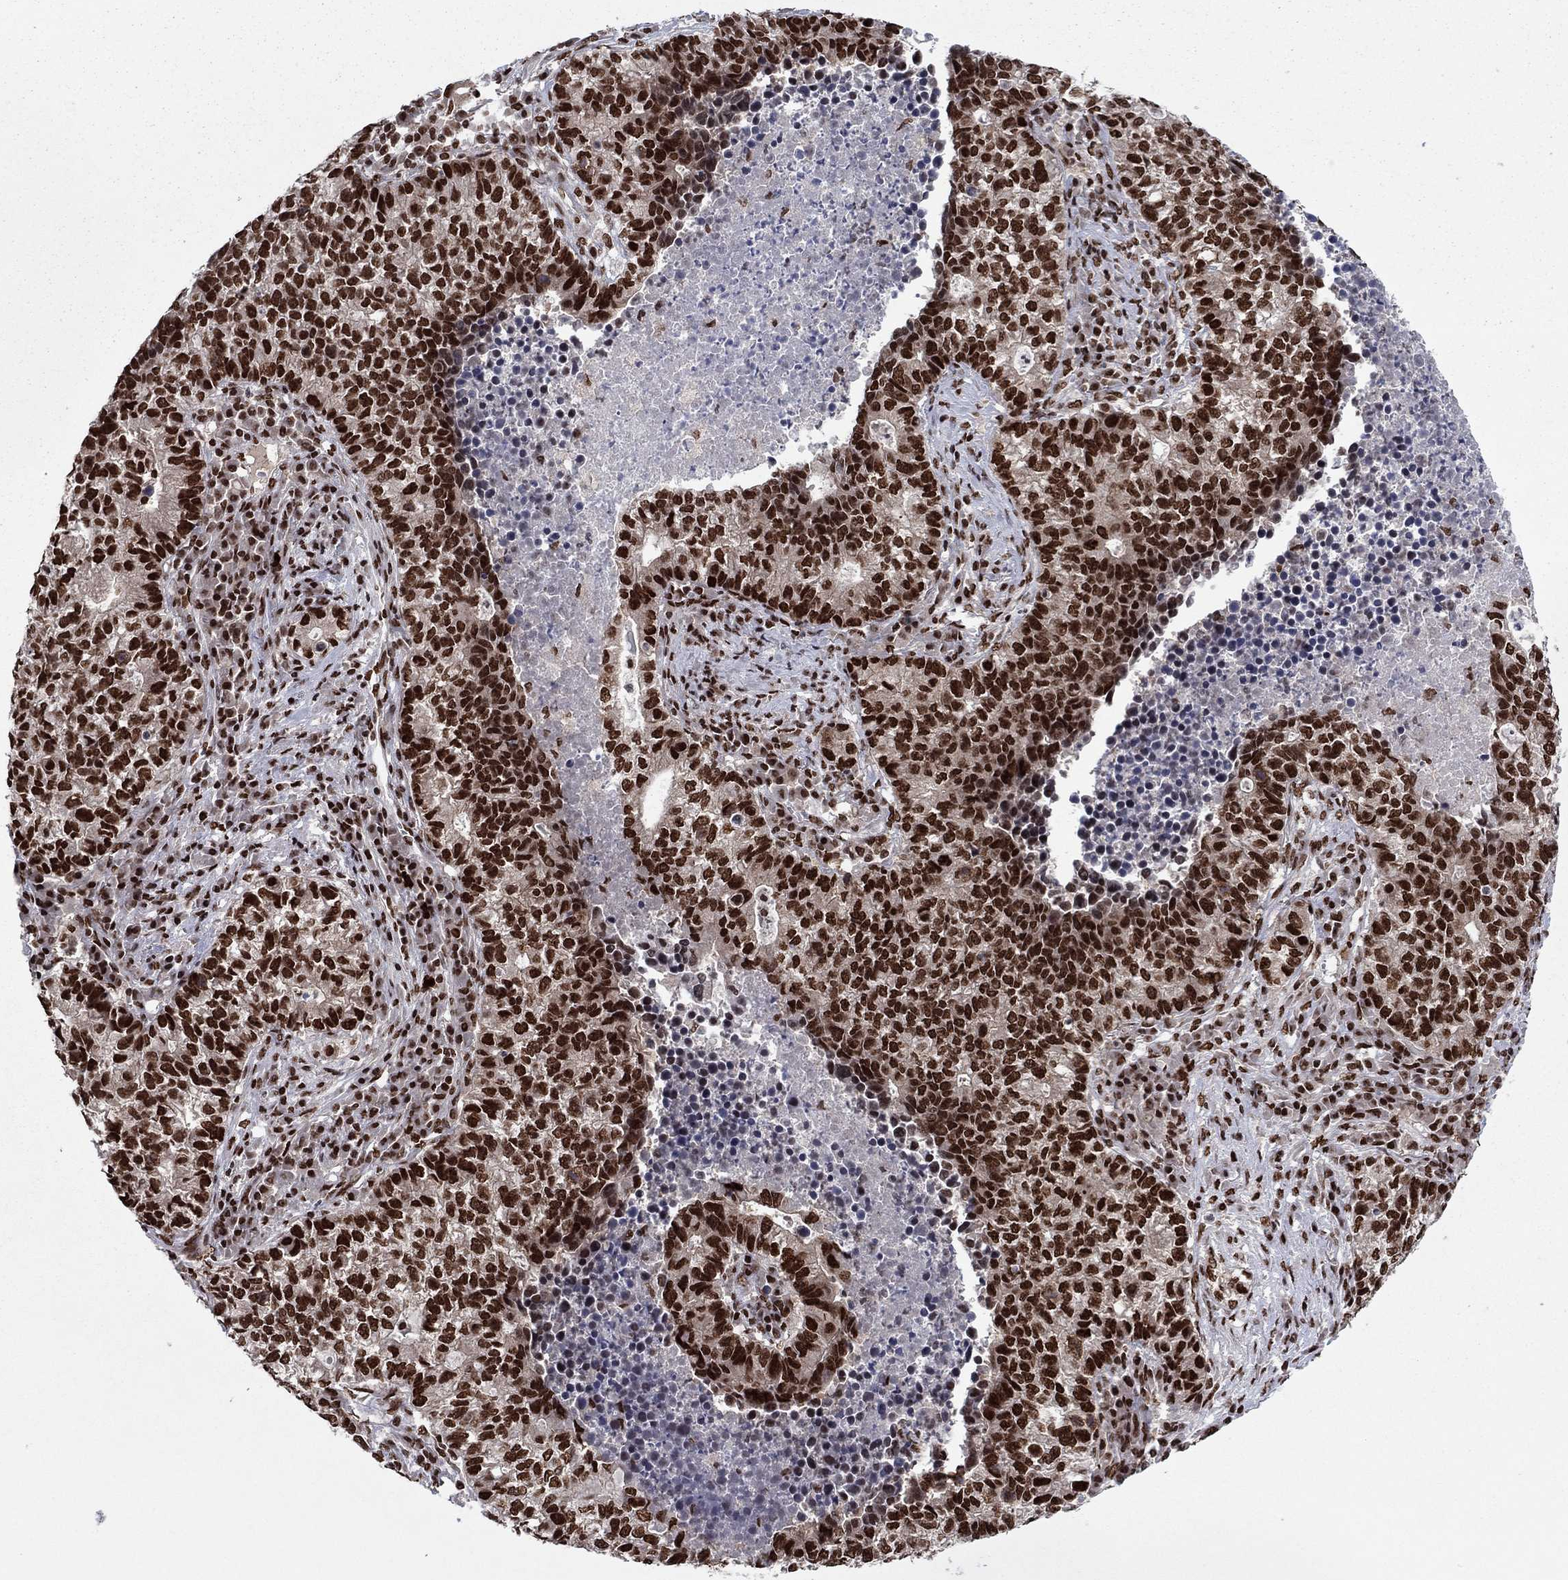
{"staining": {"intensity": "strong", "quantity": ">75%", "location": "nuclear"}, "tissue": "lung cancer", "cell_type": "Tumor cells", "image_type": "cancer", "snomed": [{"axis": "morphology", "description": "Adenocarcinoma, NOS"}, {"axis": "topography", "description": "Lung"}], "caption": "Brown immunohistochemical staining in adenocarcinoma (lung) displays strong nuclear expression in about >75% of tumor cells.", "gene": "USP54", "patient": {"sex": "male", "age": 57}}